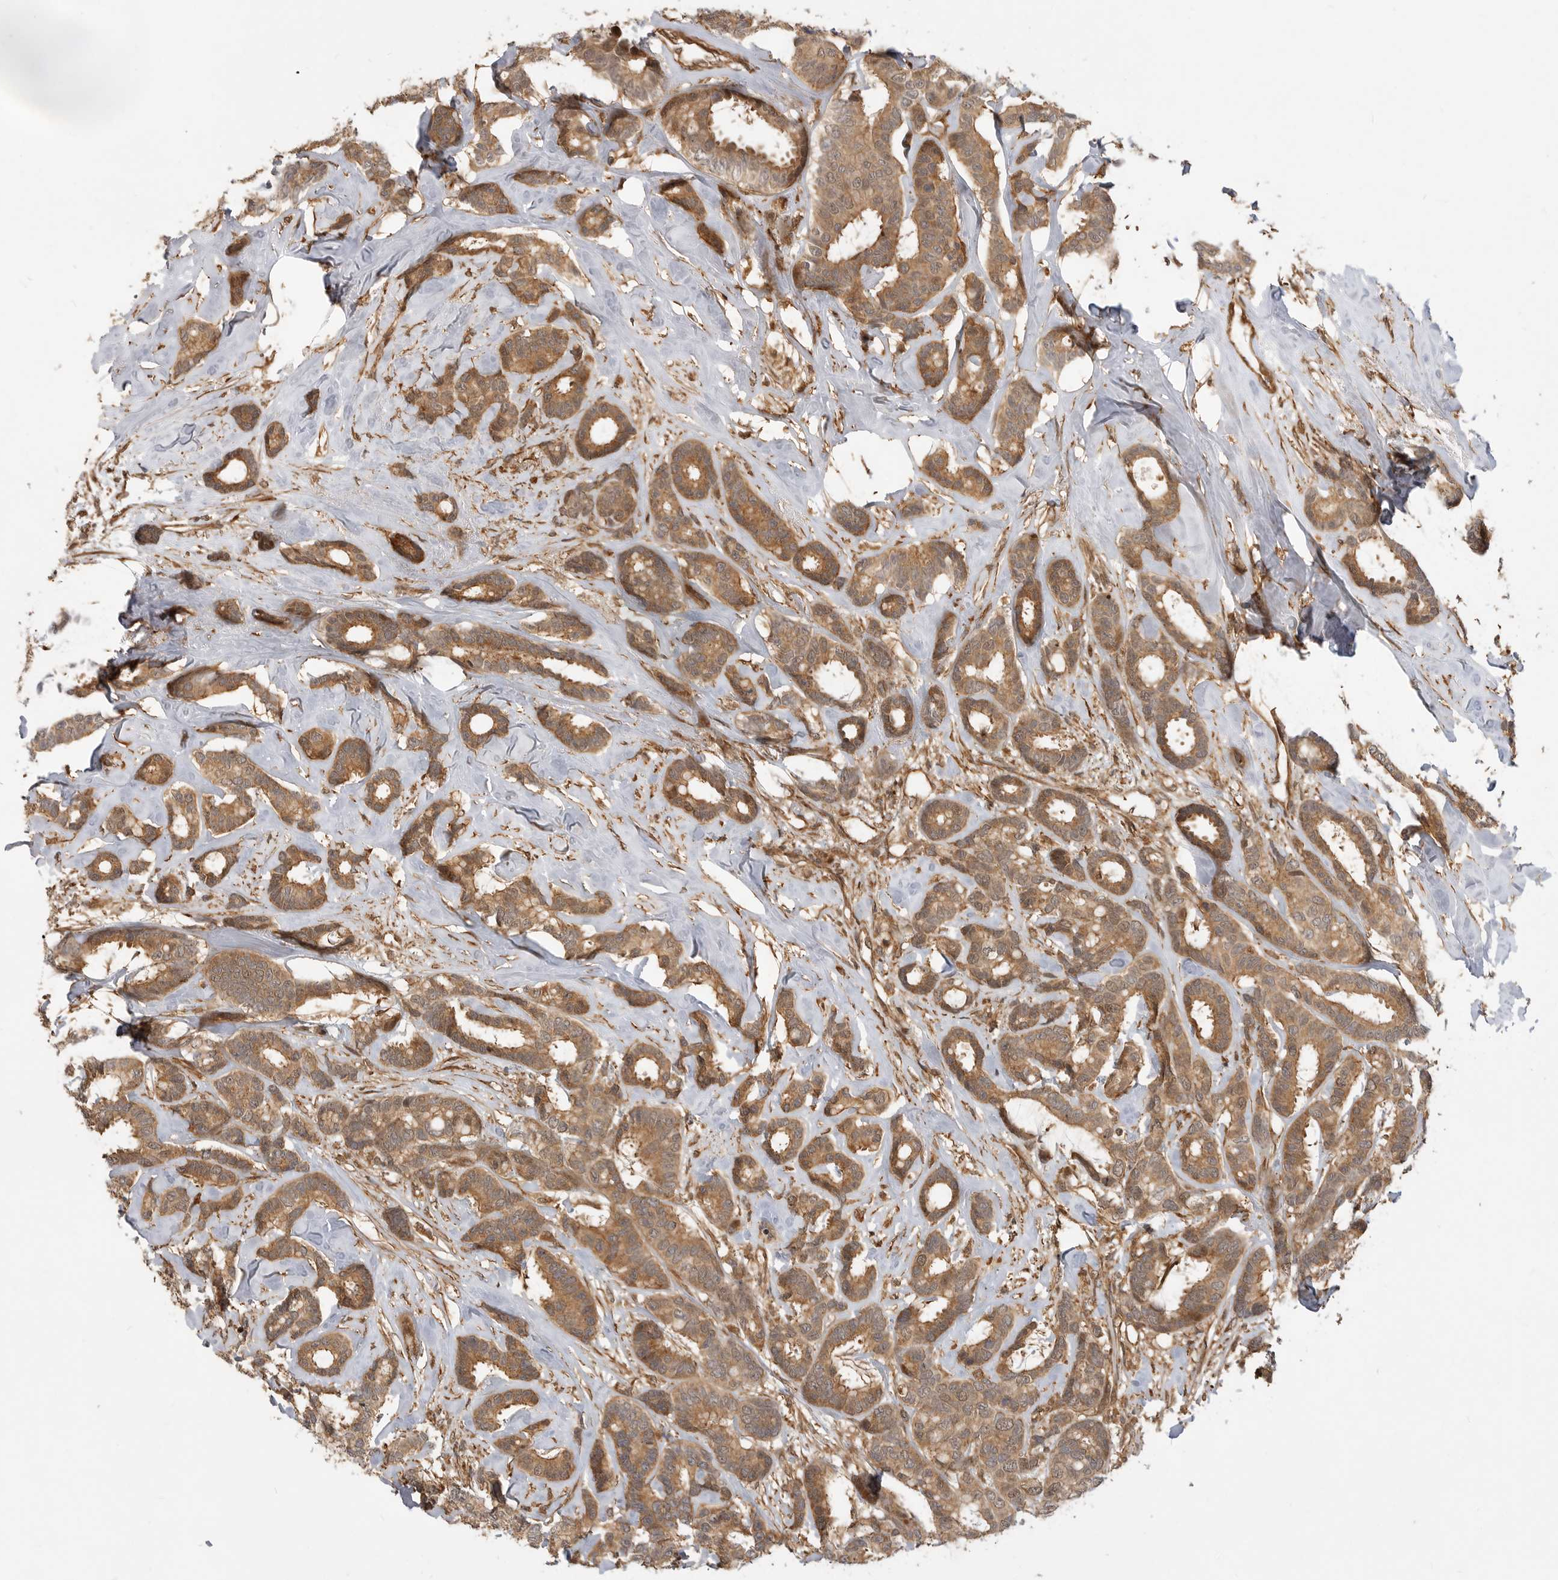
{"staining": {"intensity": "moderate", "quantity": ">75%", "location": "cytoplasmic/membranous"}, "tissue": "breast cancer", "cell_type": "Tumor cells", "image_type": "cancer", "snomed": [{"axis": "morphology", "description": "Duct carcinoma"}, {"axis": "topography", "description": "Breast"}], "caption": "Immunohistochemistry (IHC) histopathology image of human breast cancer stained for a protein (brown), which demonstrates medium levels of moderate cytoplasmic/membranous expression in approximately >75% of tumor cells.", "gene": "ADPRS", "patient": {"sex": "female", "age": 87}}